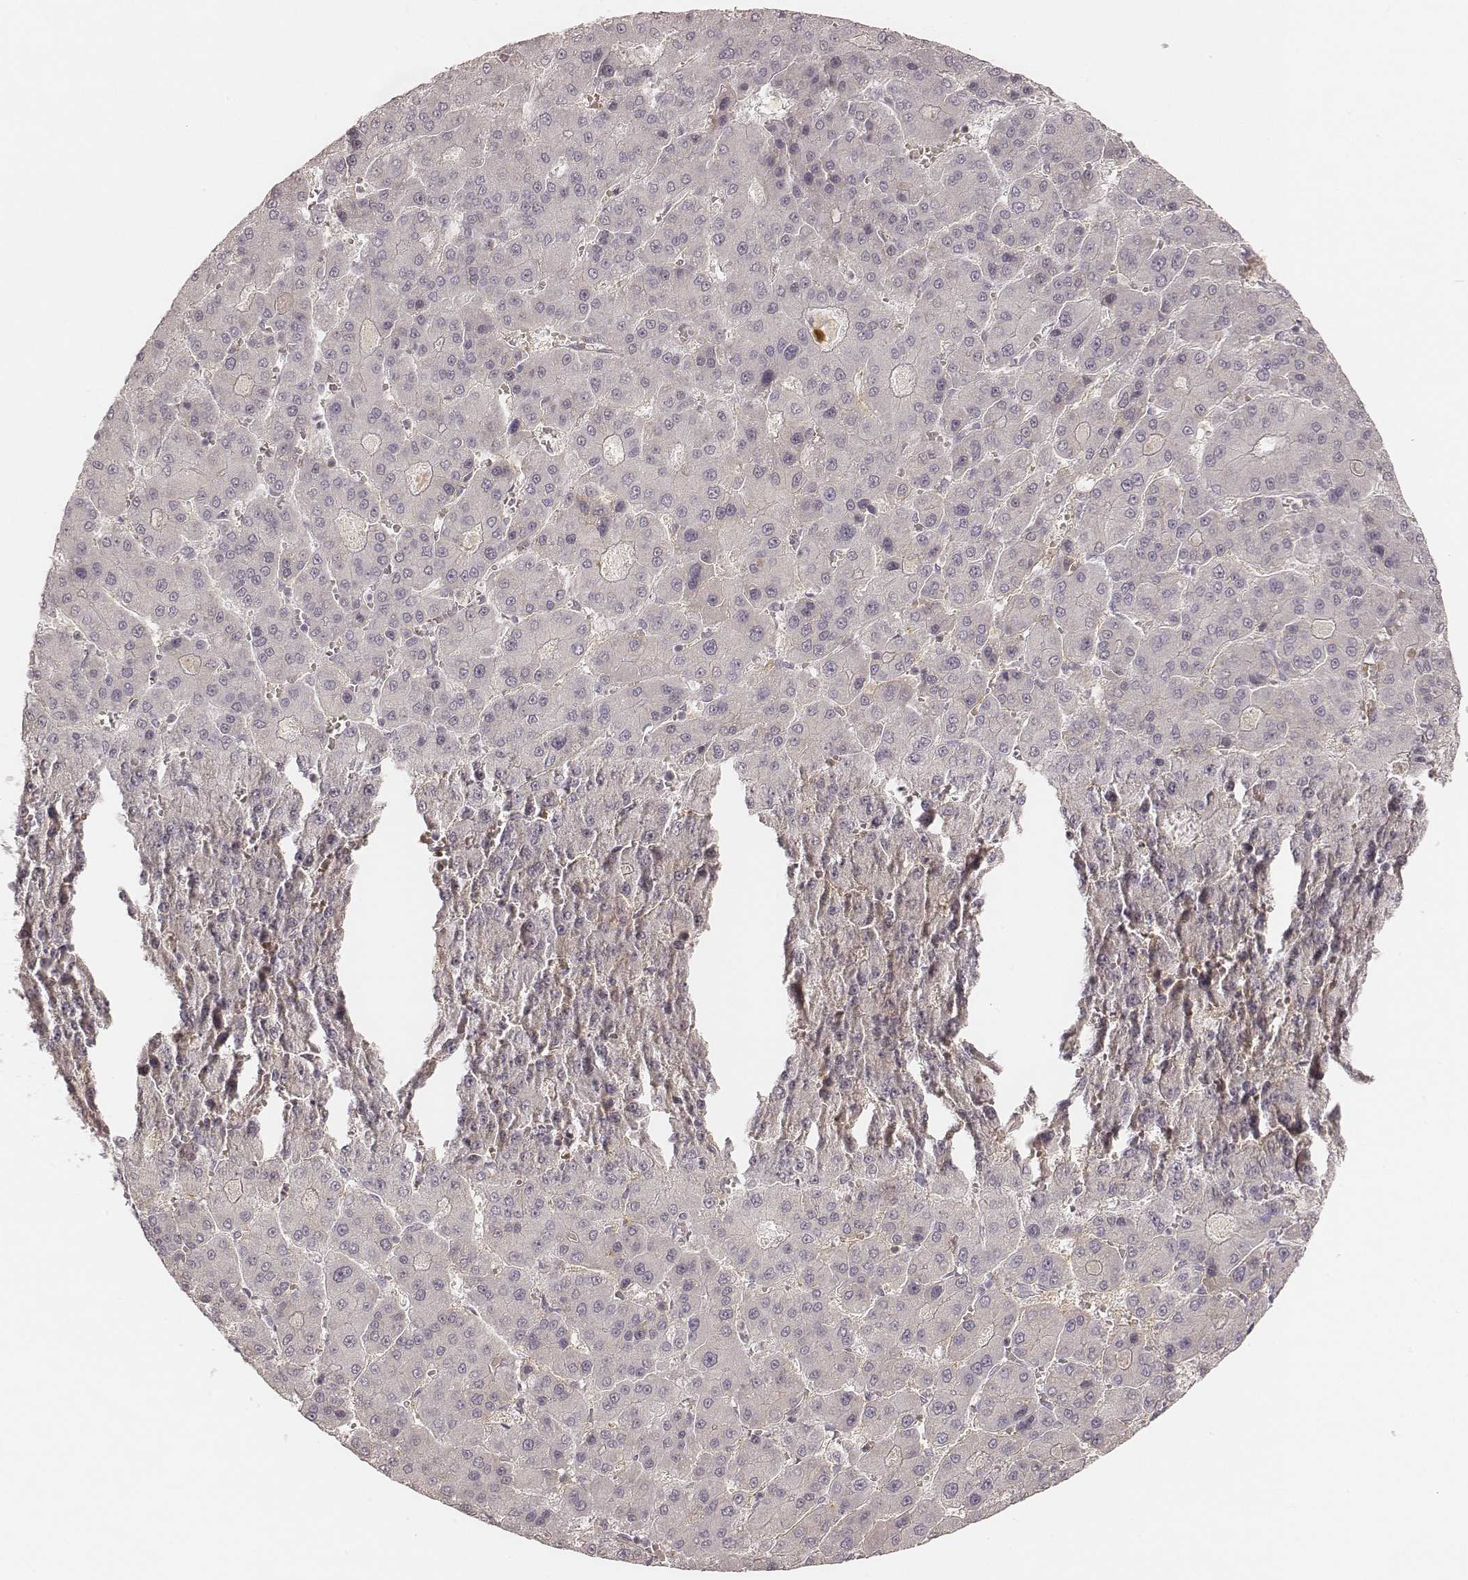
{"staining": {"intensity": "negative", "quantity": "none", "location": "none"}, "tissue": "liver cancer", "cell_type": "Tumor cells", "image_type": "cancer", "snomed": [{"axis": "morphology", "description": "Carcinoma, Hepatocellular, NOS"}, {"axis": "topography", "description": "Liver"}], "caption": "The photomicrograph reveals no staining of tumor cells in liver cancer (hepatocellular carcinoma). (DAB immunohistochemistry (IHC) visualized using brightfield microscopy, high magnification).", "gene": "GORASP2", "patient": {"sex": "male", "age": 70}}